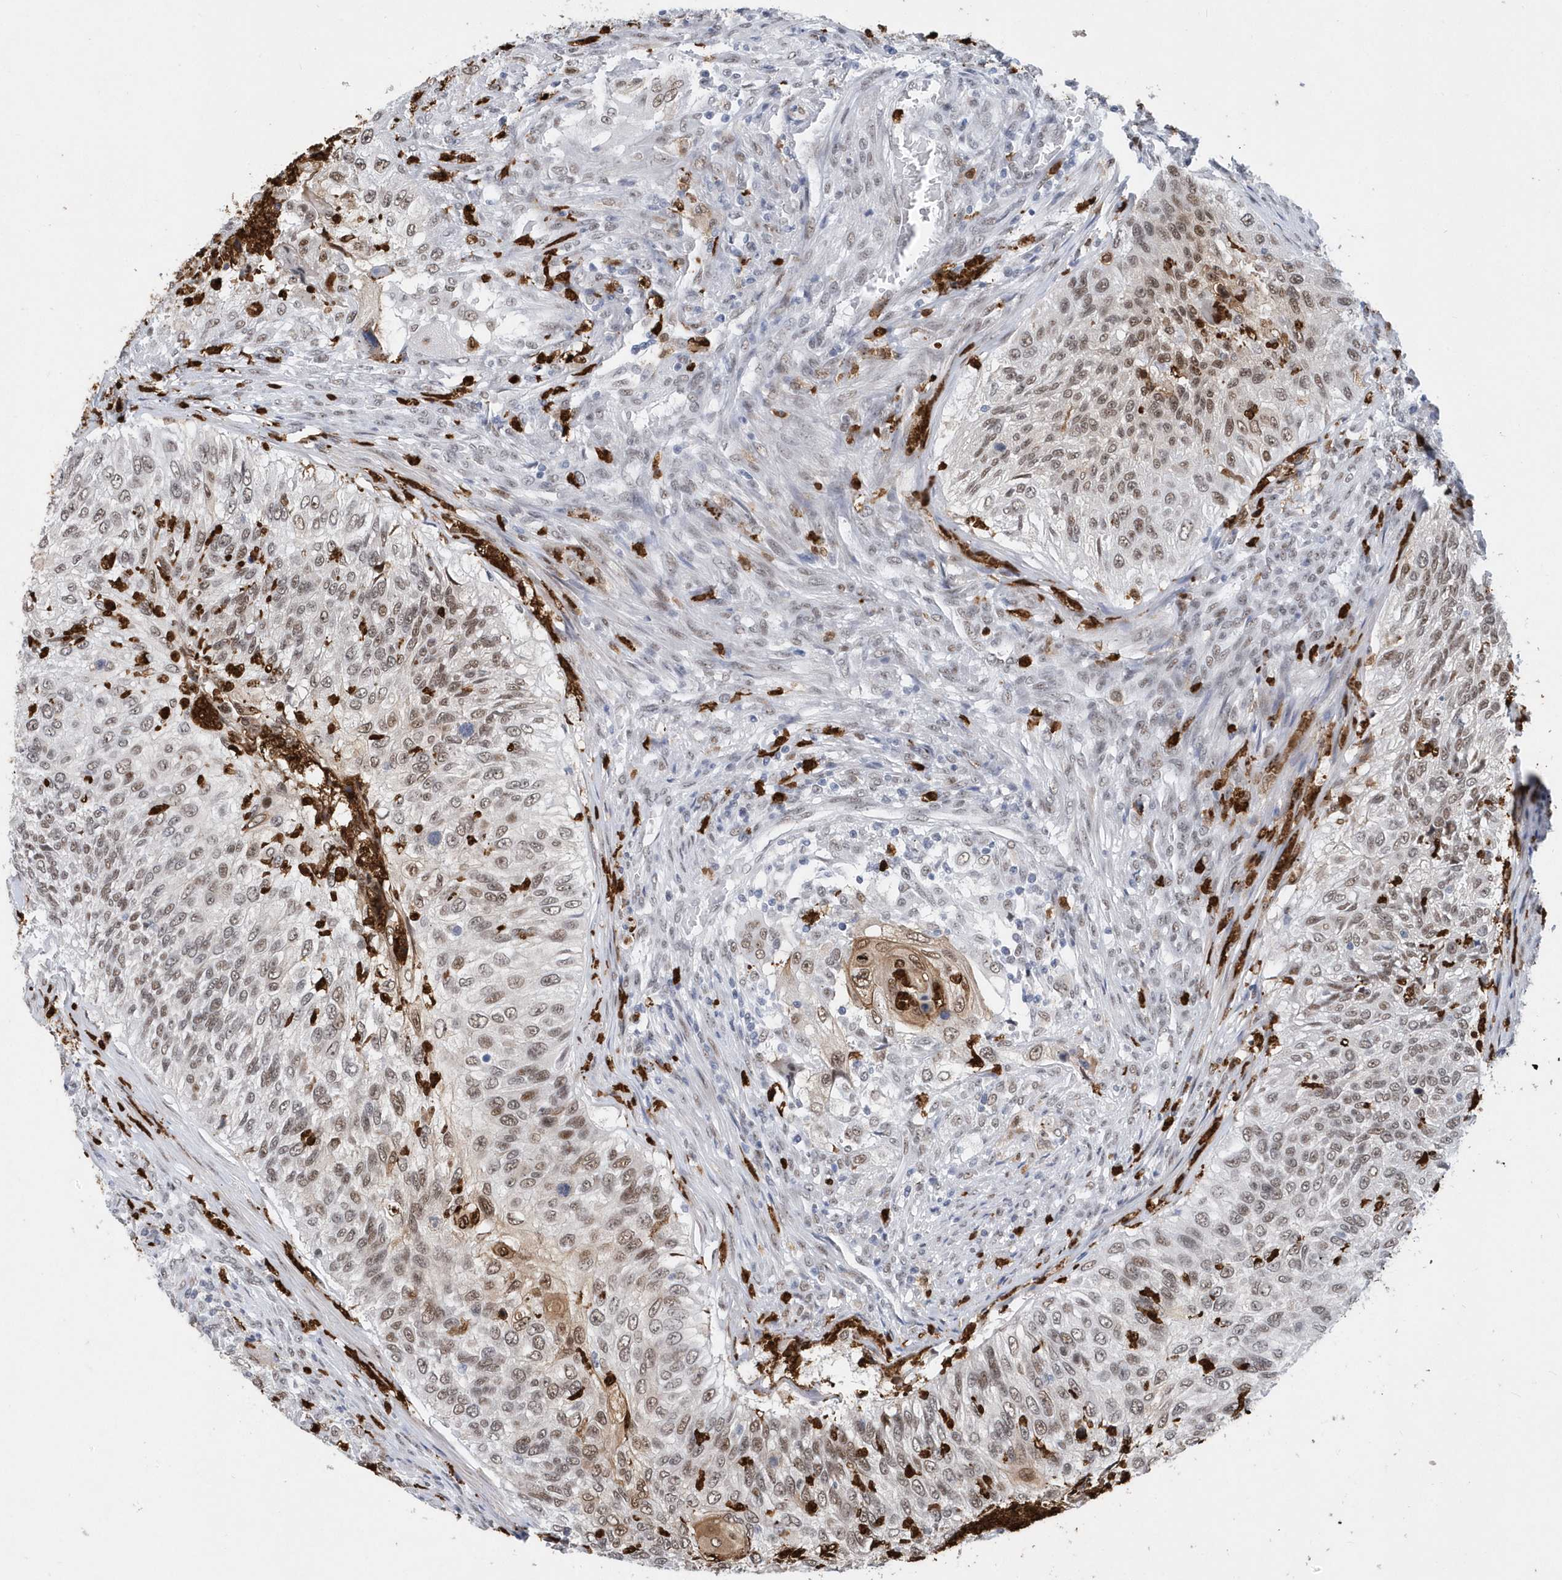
{"staining": {"intensity": "moderate", "quantity": "25%-75%", "location": "nuclear"}, "tissue": "urothelial cancer", "cell_type": "Tumor cells", "image_type": "cancer", "snomed": [{"axis": "morphology", "description": "Urothelial carcinoma, High grade"}, {"axis": "topography", "description": "Urinary bladder"}], "caption": "Urothelial cancer stained with a protein marker reveals moderate staining in tumor cells.", "gene": "RPP30", "patient": {"sex": "female", "age": 60}}